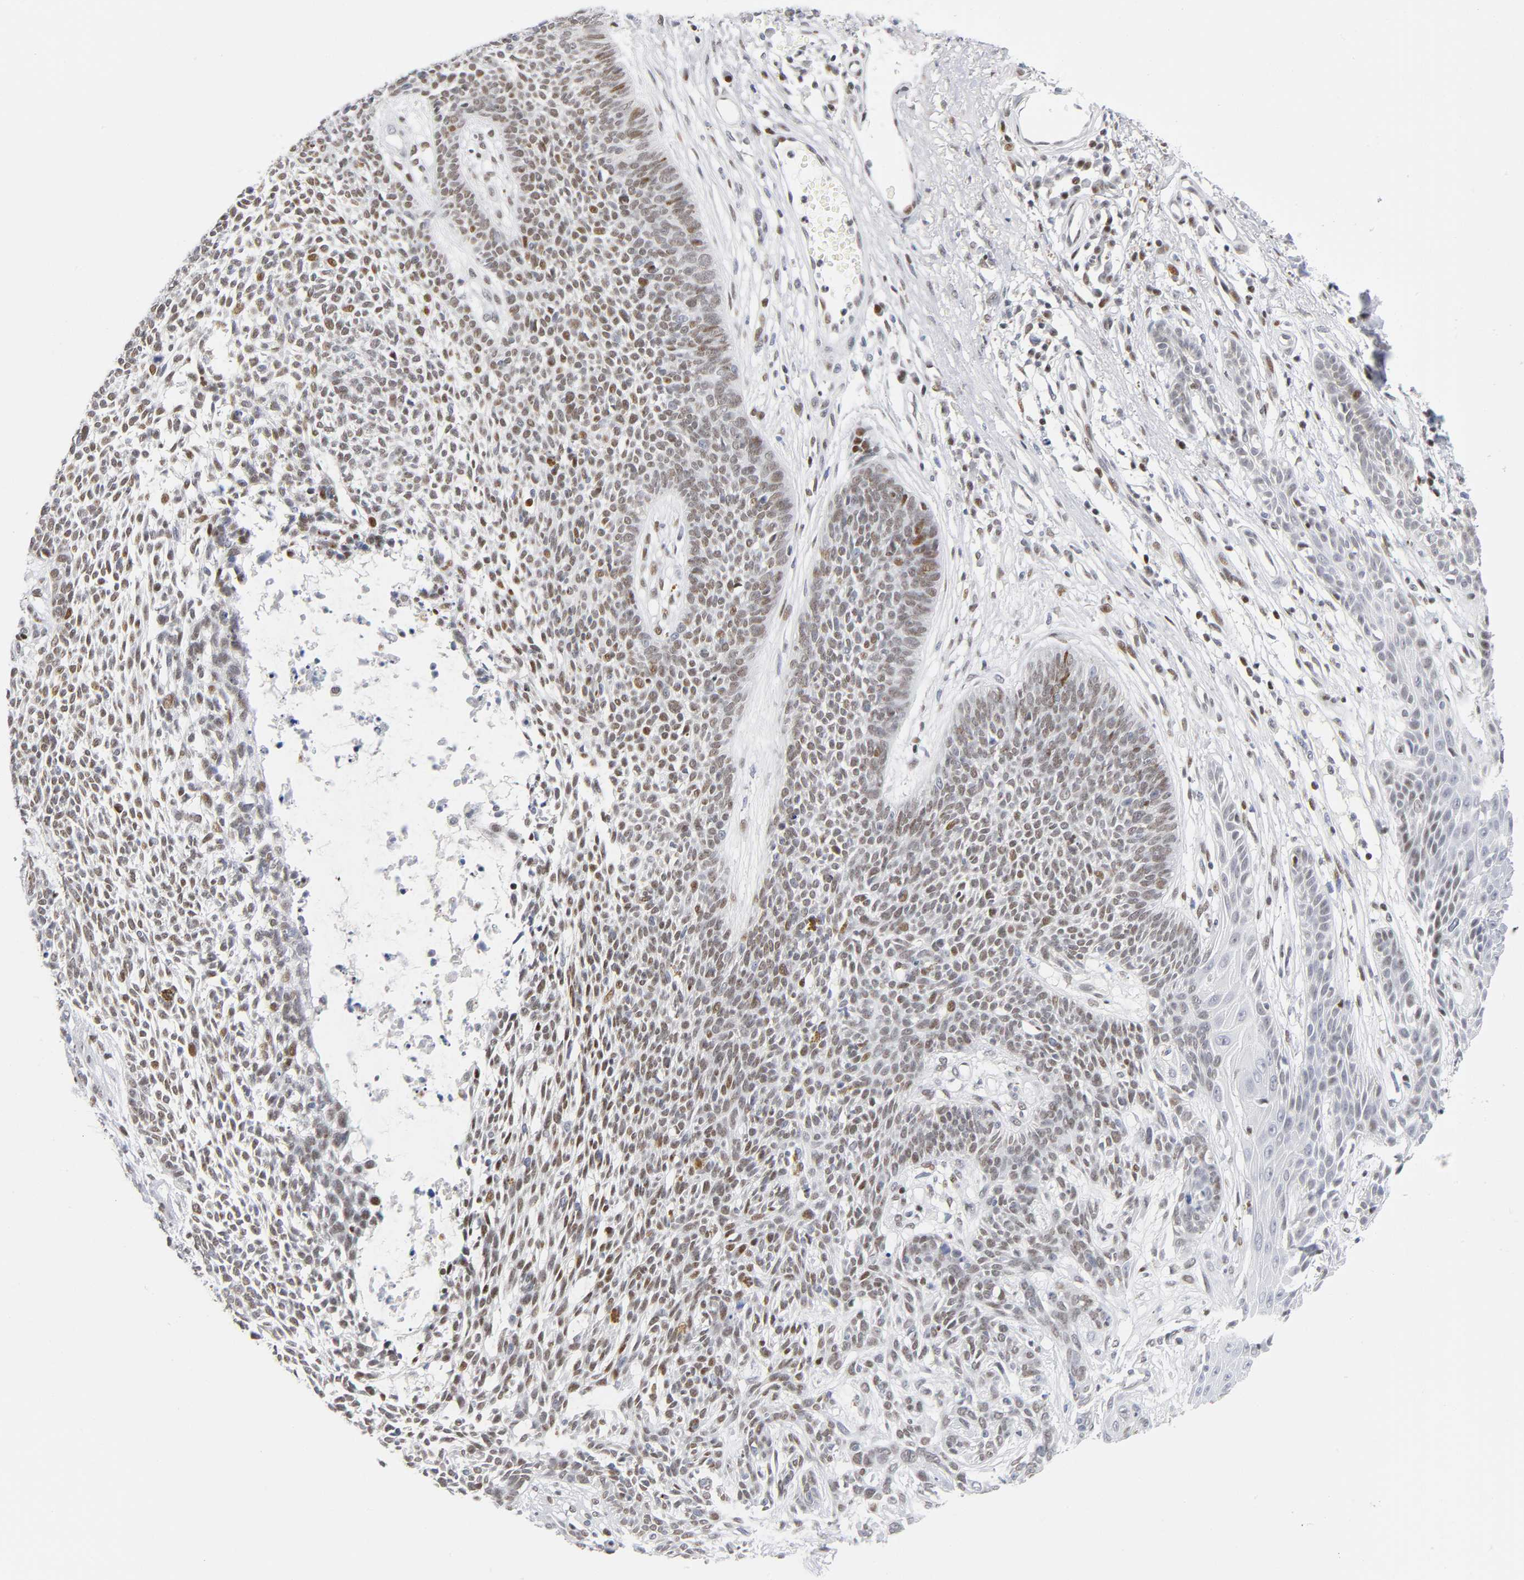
{"staining": {"intensity": "moderate", "quantity": ">75%", "location": "nuclear"}, "tissue": "skin cancer", "cell_type": "Tumor cells", "image_type": "cancer", "snomed": [{"axis": "morphology", "description": "Basal cell carcinoma"}, {"axis": "topography", "description": "Skin"}], "caption": "Skin cancer (basal cell carcinoma) stained with a brown dye reveals moderate nuclear positive expression in approximately >75% of tumor cells.", "gene": "SP3", "patient": {"sex": "female", "age": 84}}